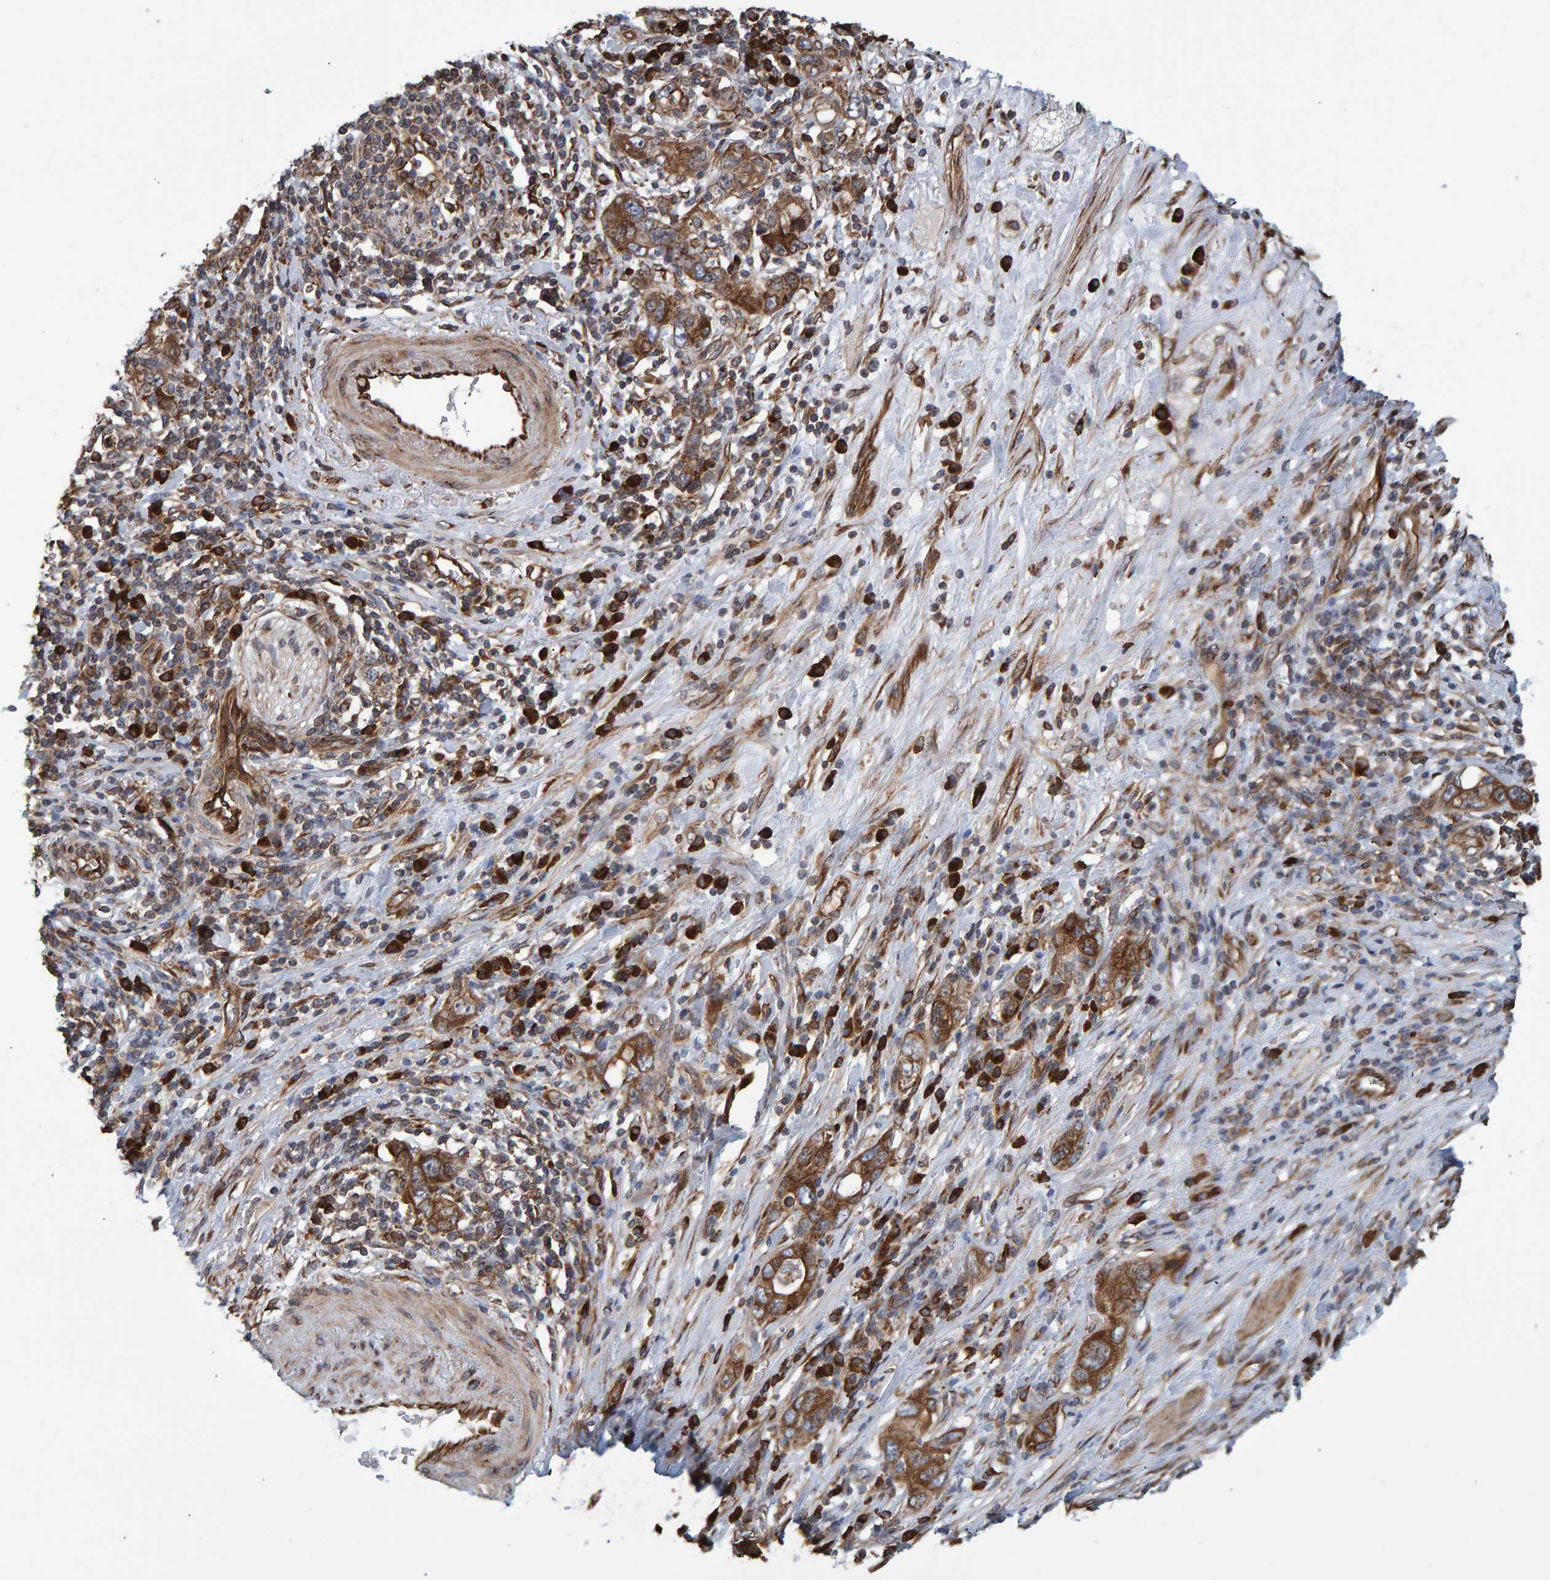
{"staining": {"intensity": "moderate", "quantity": ">75%", "location": "cytoplasmic/membranous"}, "tissue": "stomach cancer", "cell_type": "Tumor cells", "image_type": "cancer", "snomed": [{"axis": "morphology", "description": "Adenocarcinoma, NOS"}, {"axis": "topography", "description": "Stomach, lower"}], "caption": "There is medium levels of moderate cytoplasmic/membranous staining in tumor cells of adenocarcinoma (stomach), as demonstrated by immunohistochemical staining (brown color).", "gene": "FAM117A", "patient": {"sex": "female", "age": 93}}